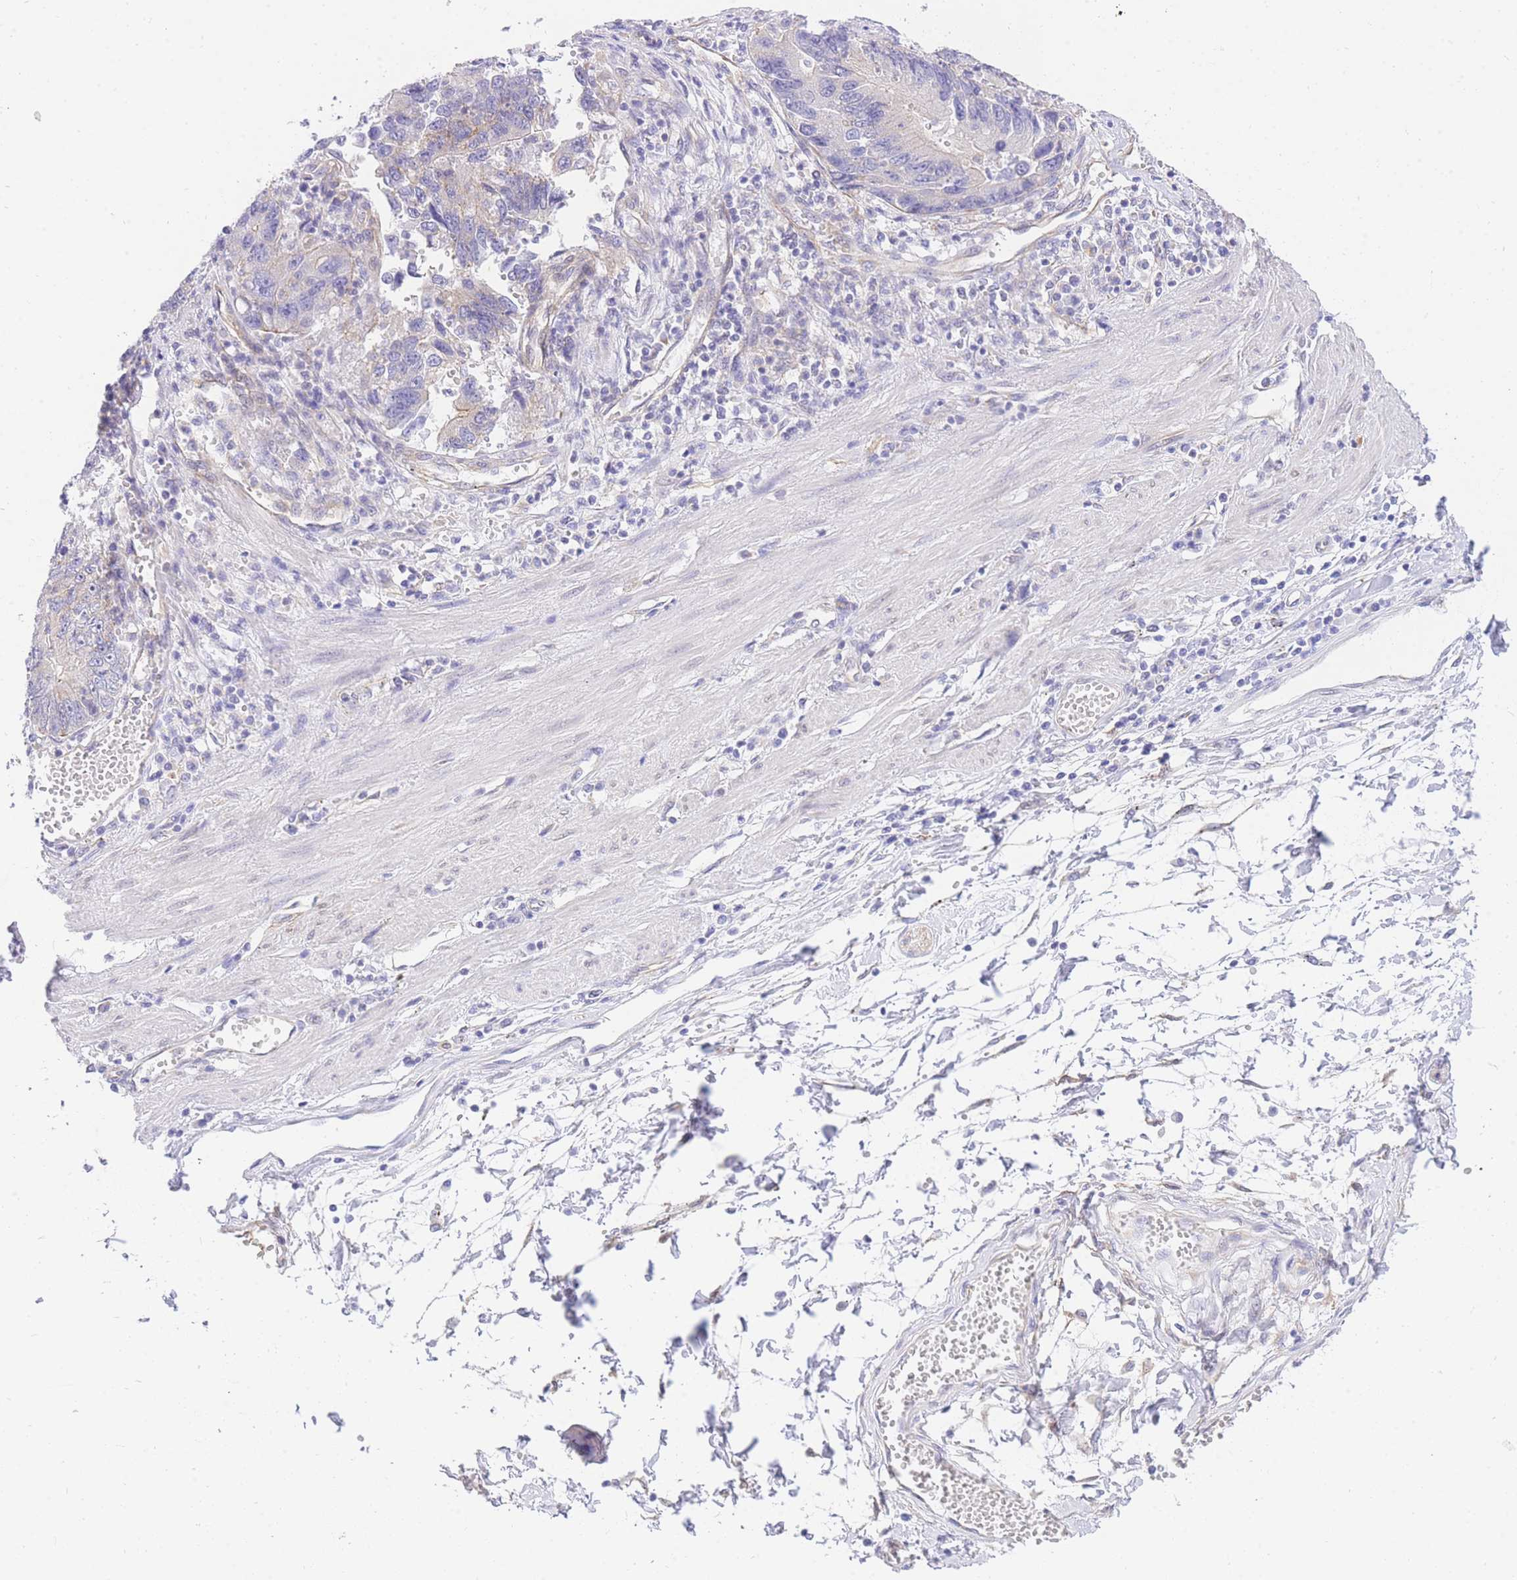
{"staining": {"intensity": "negative", "quantity": "none", "location": "none"}, "tissue": "stomach cancer", "cell_type": "Tumor cells", "image_type": "cancer", "snomed": [{"axis": "morphology", "description": "Adenocarcinoma, NOS"}, {"axis": "topography", "description": "Stomach"}], "caption": "Immunohistochemical staining of human stomach cancer (adenocarcinoma) reveals no significant staining in tumor cells. (IHC, brightfield microscopy, high magnification).", "gene": "SRSF12", "patient": {"sex": "male", "age": 59}}